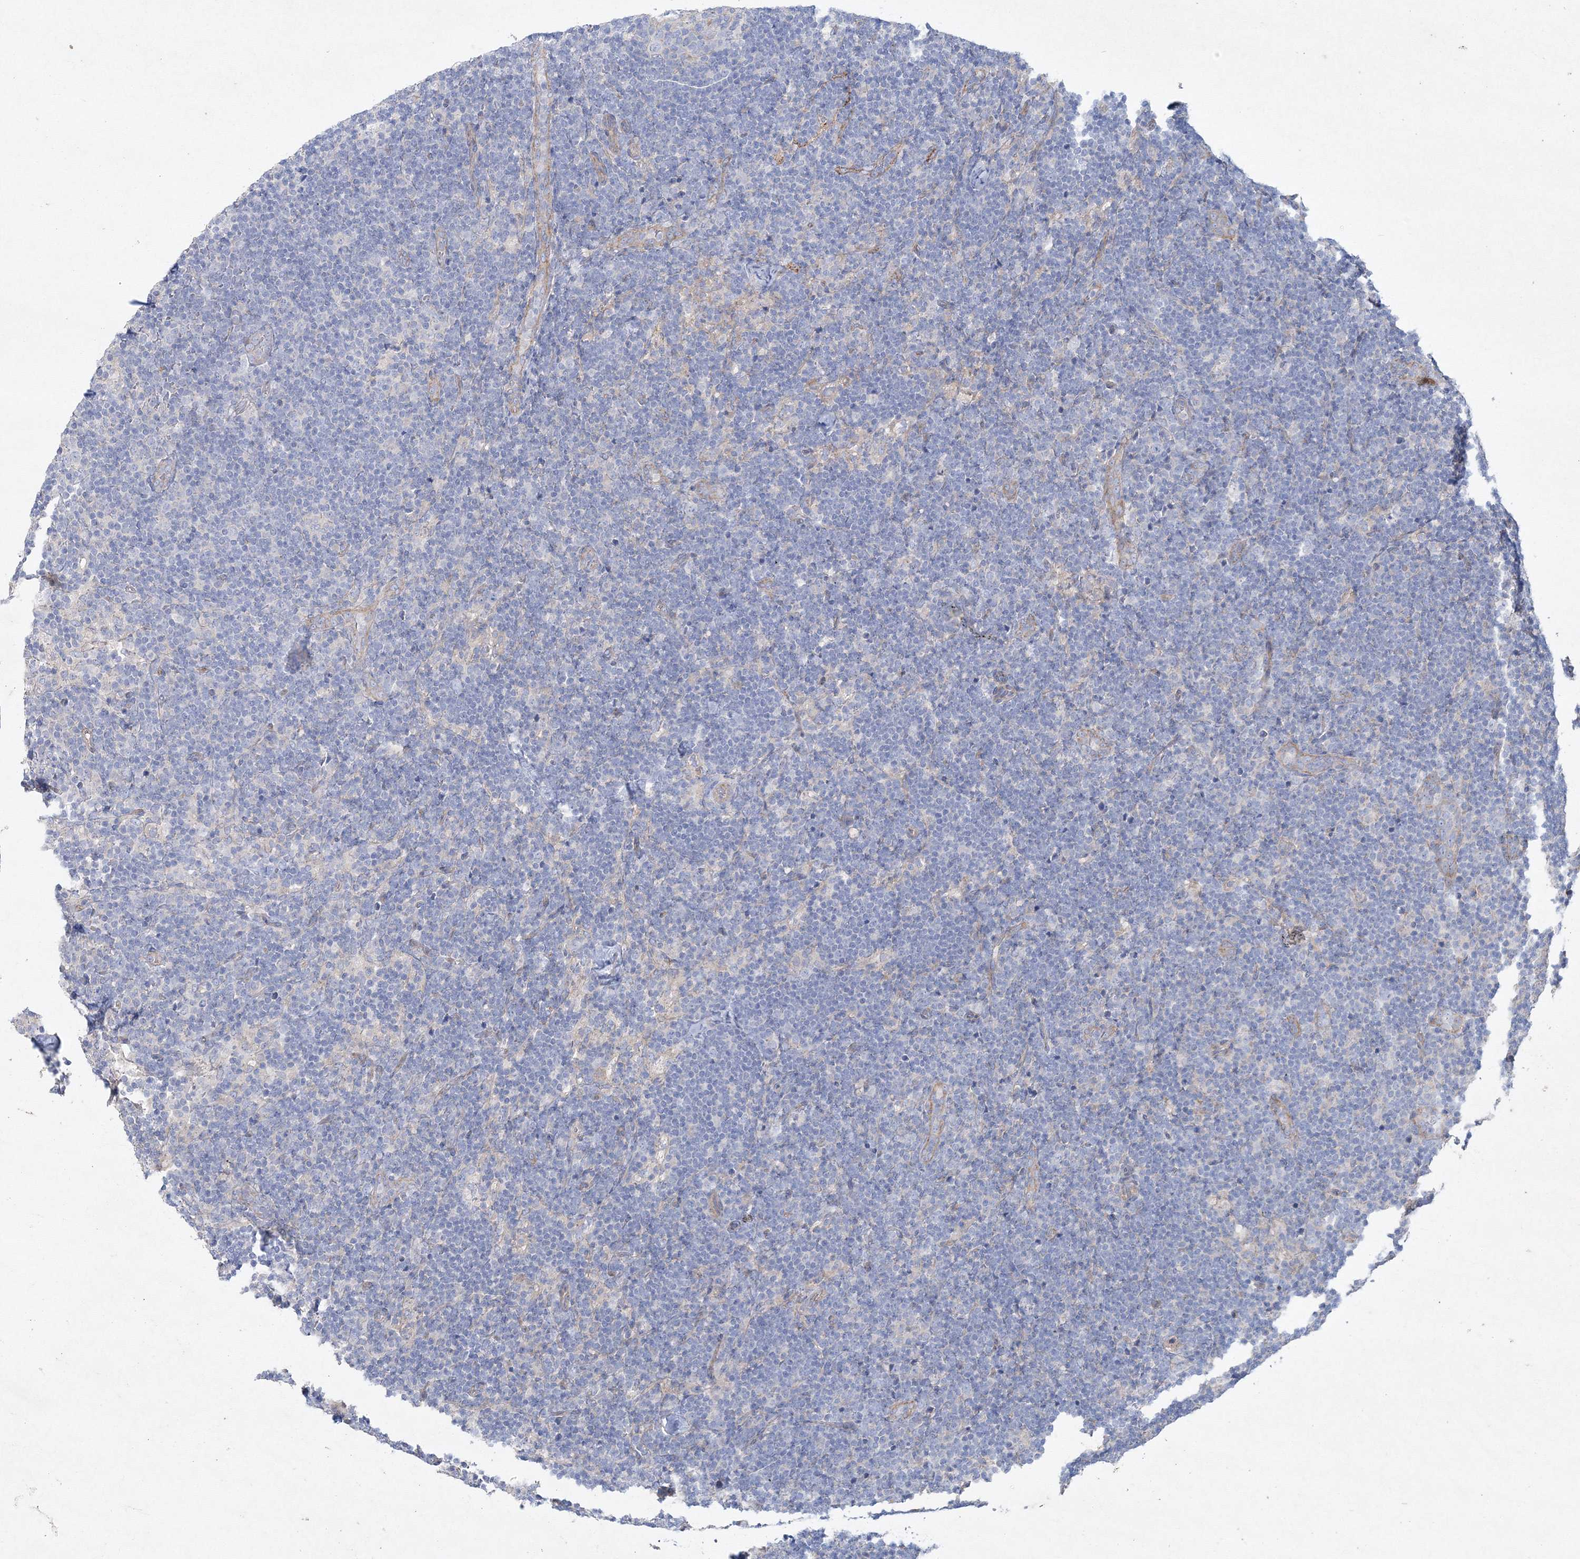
{"staining": {"intensity": "negative", "quantity": "none", "location": "none"}, "tissue": "lymph node", "cell_type": "Germinal center cells", "image_type": "normal", "snomed": [{"axis": "morphology", "description": "Normal tissue, NOS"}, {"axis": "topography", "description": "Lymph node"}], "caption": "A high-resolution micrograph shows immunohistochemistry (IHC) staining of benign lymph node, which exhibits no significant staining in germinal center cells. (DAB (3,3'-diaminobenzidine) immunohistochemistry (IHC) with hematoxylin counter stain).", "gene": "NAA40", "patient": {"sex": "female", "age": 22}}